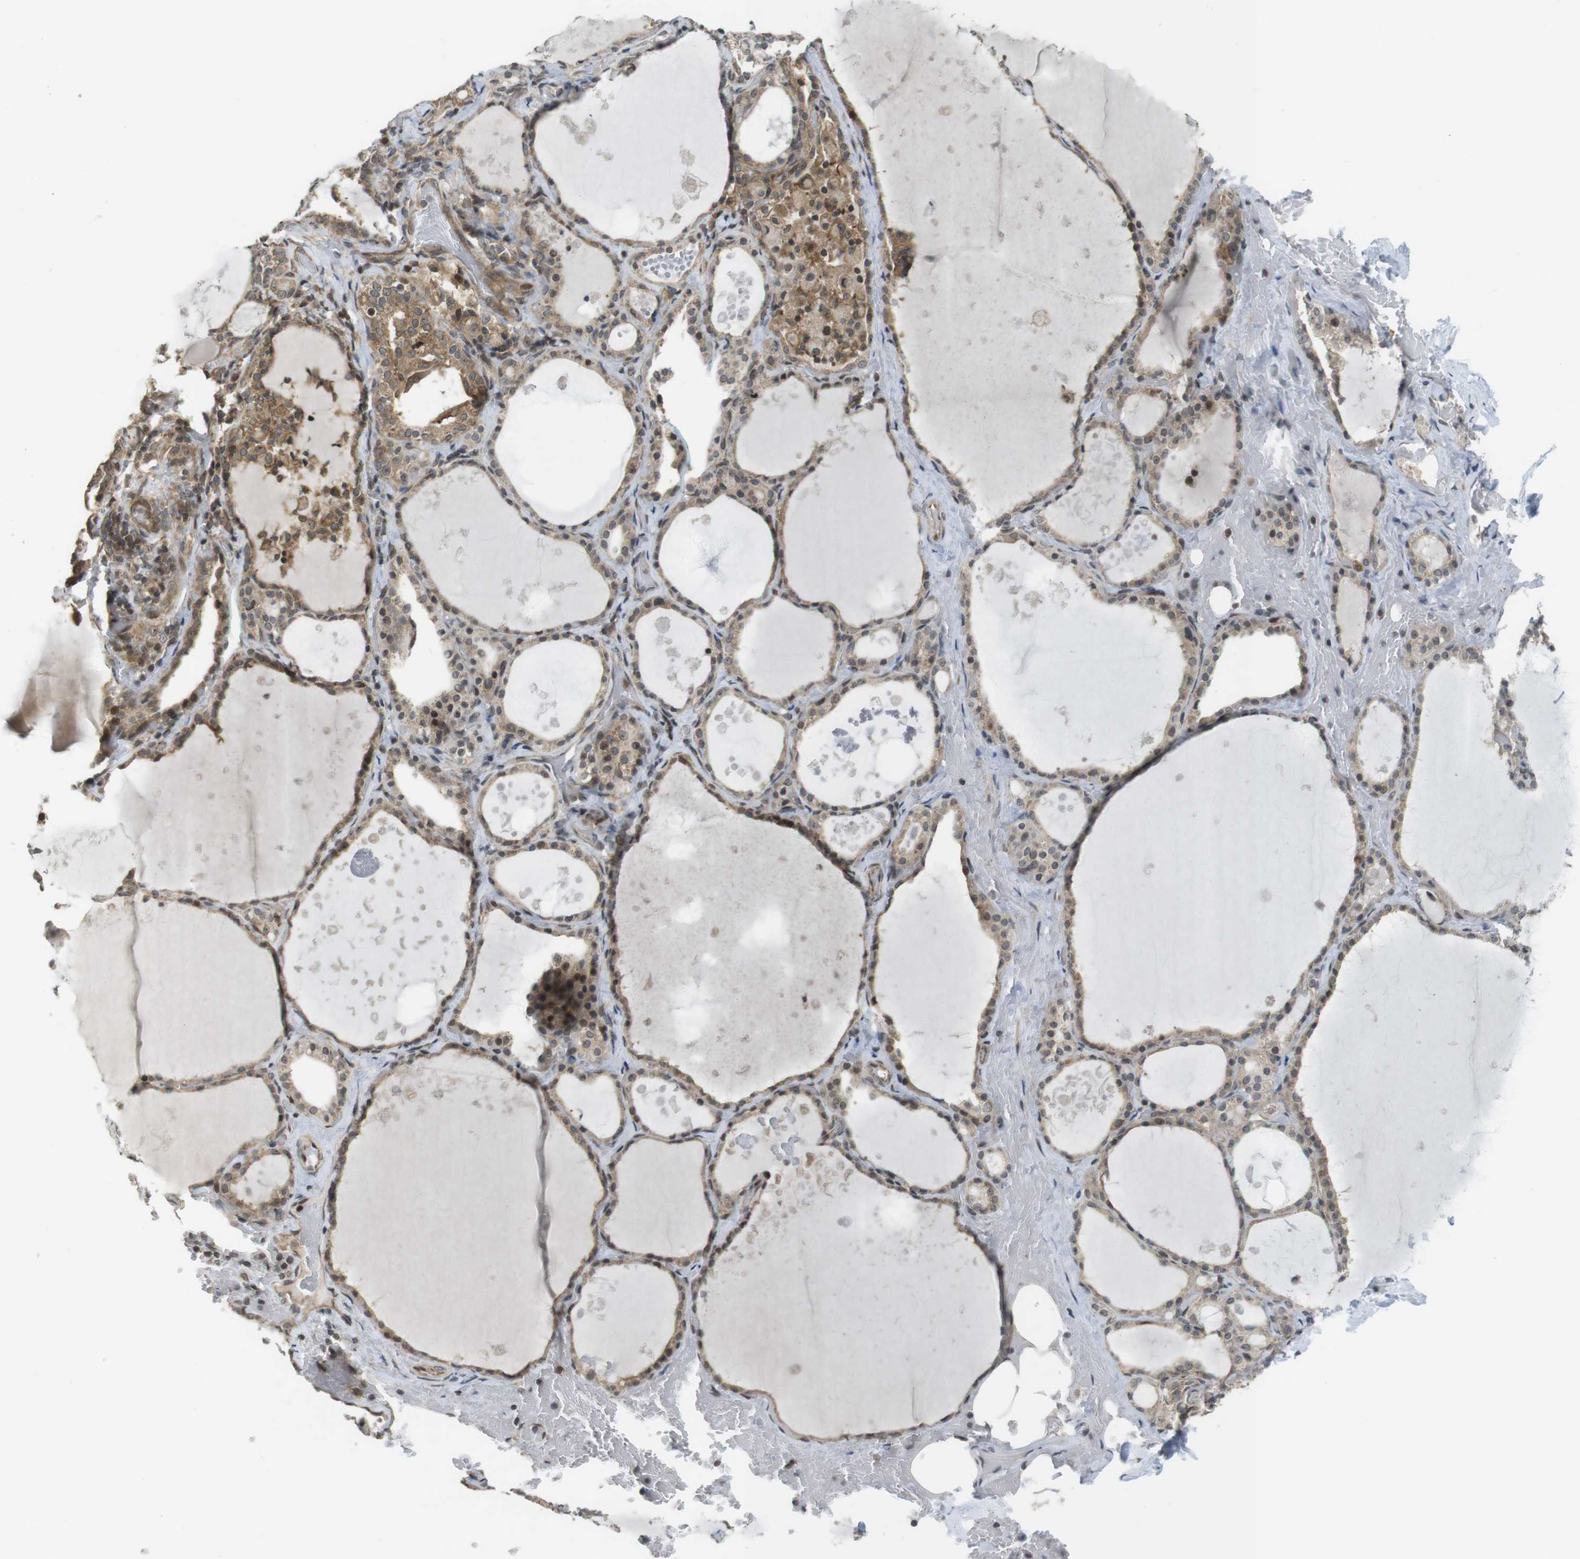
{"staining": {"intensity": "moderate", "quantity": ">75%", "location": "cytoplasmic/membranous"}, "tissue": "thyroid gland", "cell_type": "Glandular cells", "image_type": "normal", "snomed": [{"axis": "morphology", "description": "Normal tissue, NOS"}, {"axis": "topography", "description": "Thyroid gland"}], "caption": "DAB (3,3'-diaminobenzidine) immunohistochemical staining of unremarkable thyroid gland reveals moderate cytoplasmic/membranous protein staining in approximately >75% of glandular cells.", "gene": "CC2D1A", "patient": {"sex": "male", "age": 61}}